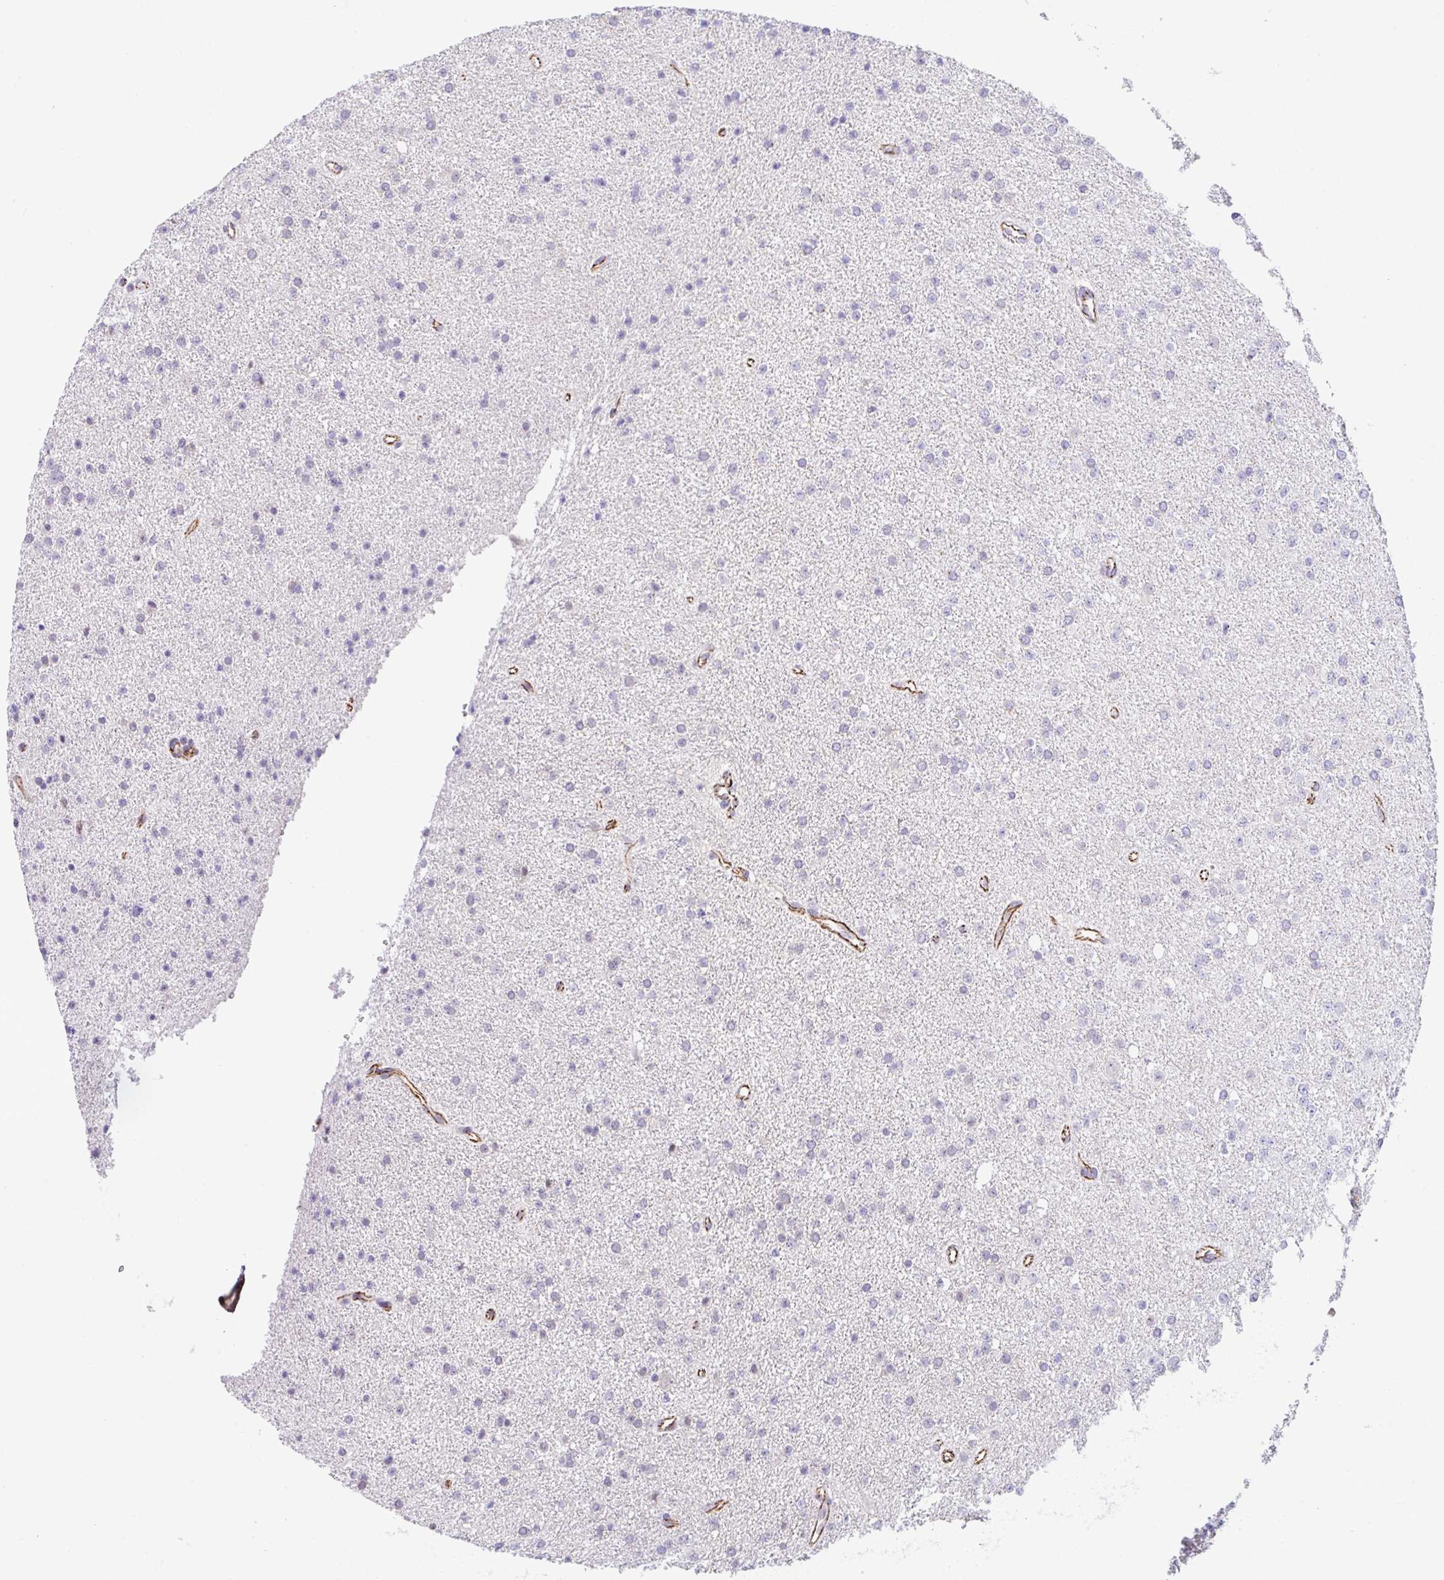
{"staining": {"intensity": "negative", "quantity": "none", "location": "none"}, "tissue": "glioma", "cell_type": "Tumor cells", "image_type": "cancer", "snomed": [{"axis": "morphology", "description": "Glioma, malignant, Low grade"}, {"axis": "topography", "description": "Brain"}], "caption": "The immunohistochemistry micrograph has no significant expression in tumor cells of glioma tissue.", "gene": "CGNL1", "patient": {"sex": "female", "age": 34}}